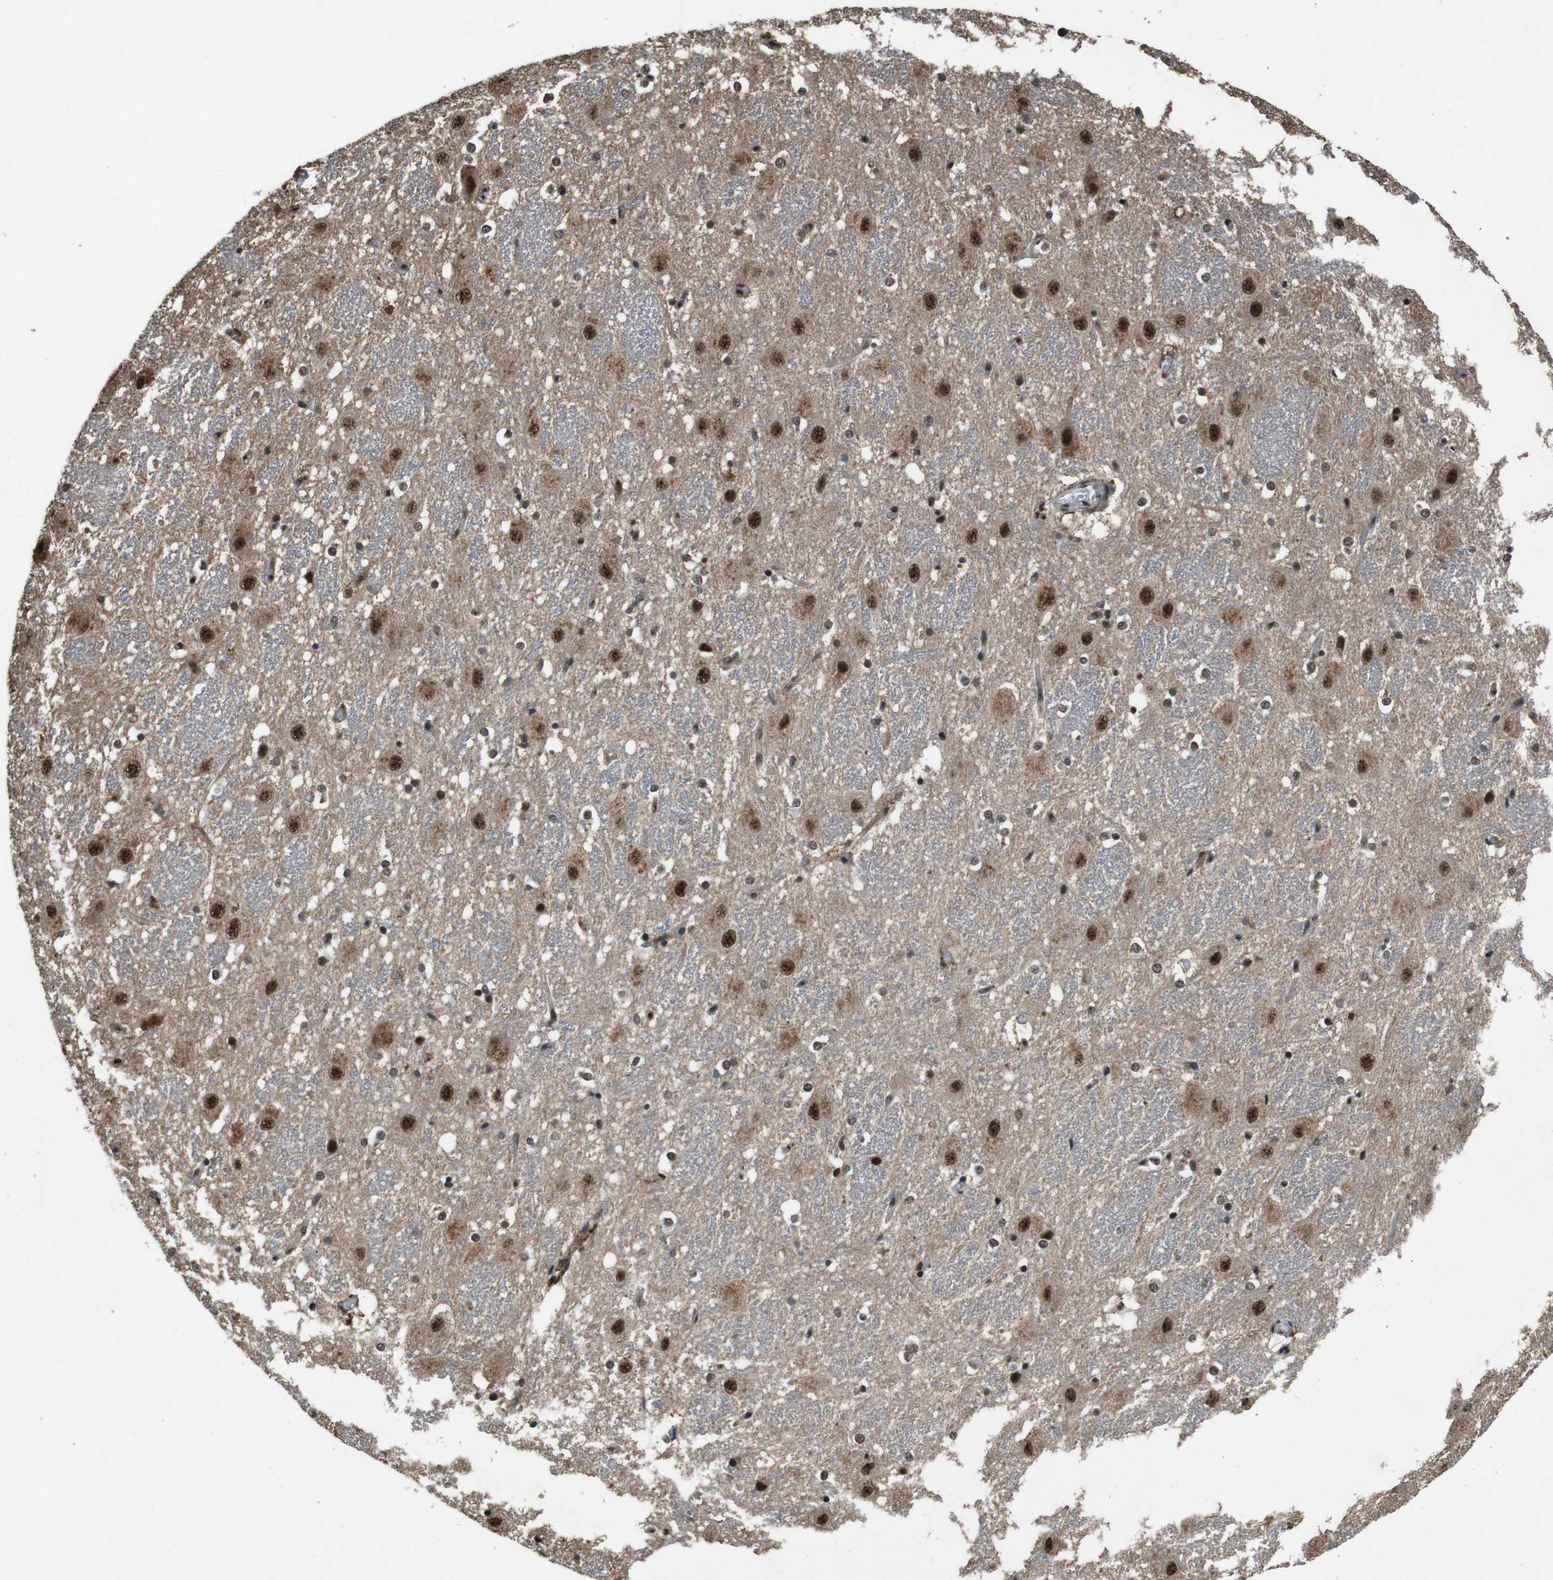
{"staining": {"intensity": "weak", "quantity": "25%-75%", "location": "nuclear"}, "tissue": "hippocampus", "cell_type": "Glial cells", "image_type": "normal", "snomed": [{"axis": "morphology", "description": "Normal tissue, NOS"}, {"axis": "topography", "description": "Hippocampus"}], "caption": "Hippocampus stained with immunohistochemistry (IHC) shows weak nuclear expression in approximately 25%-75% of glial cells. The protein of interest is stained brown, and the nuclei are stained in blue (DAB IHC with brightfield microscopy, high magnification).", "gene": "NR4A2", "patient": {"sex": "female", "age": 19}}